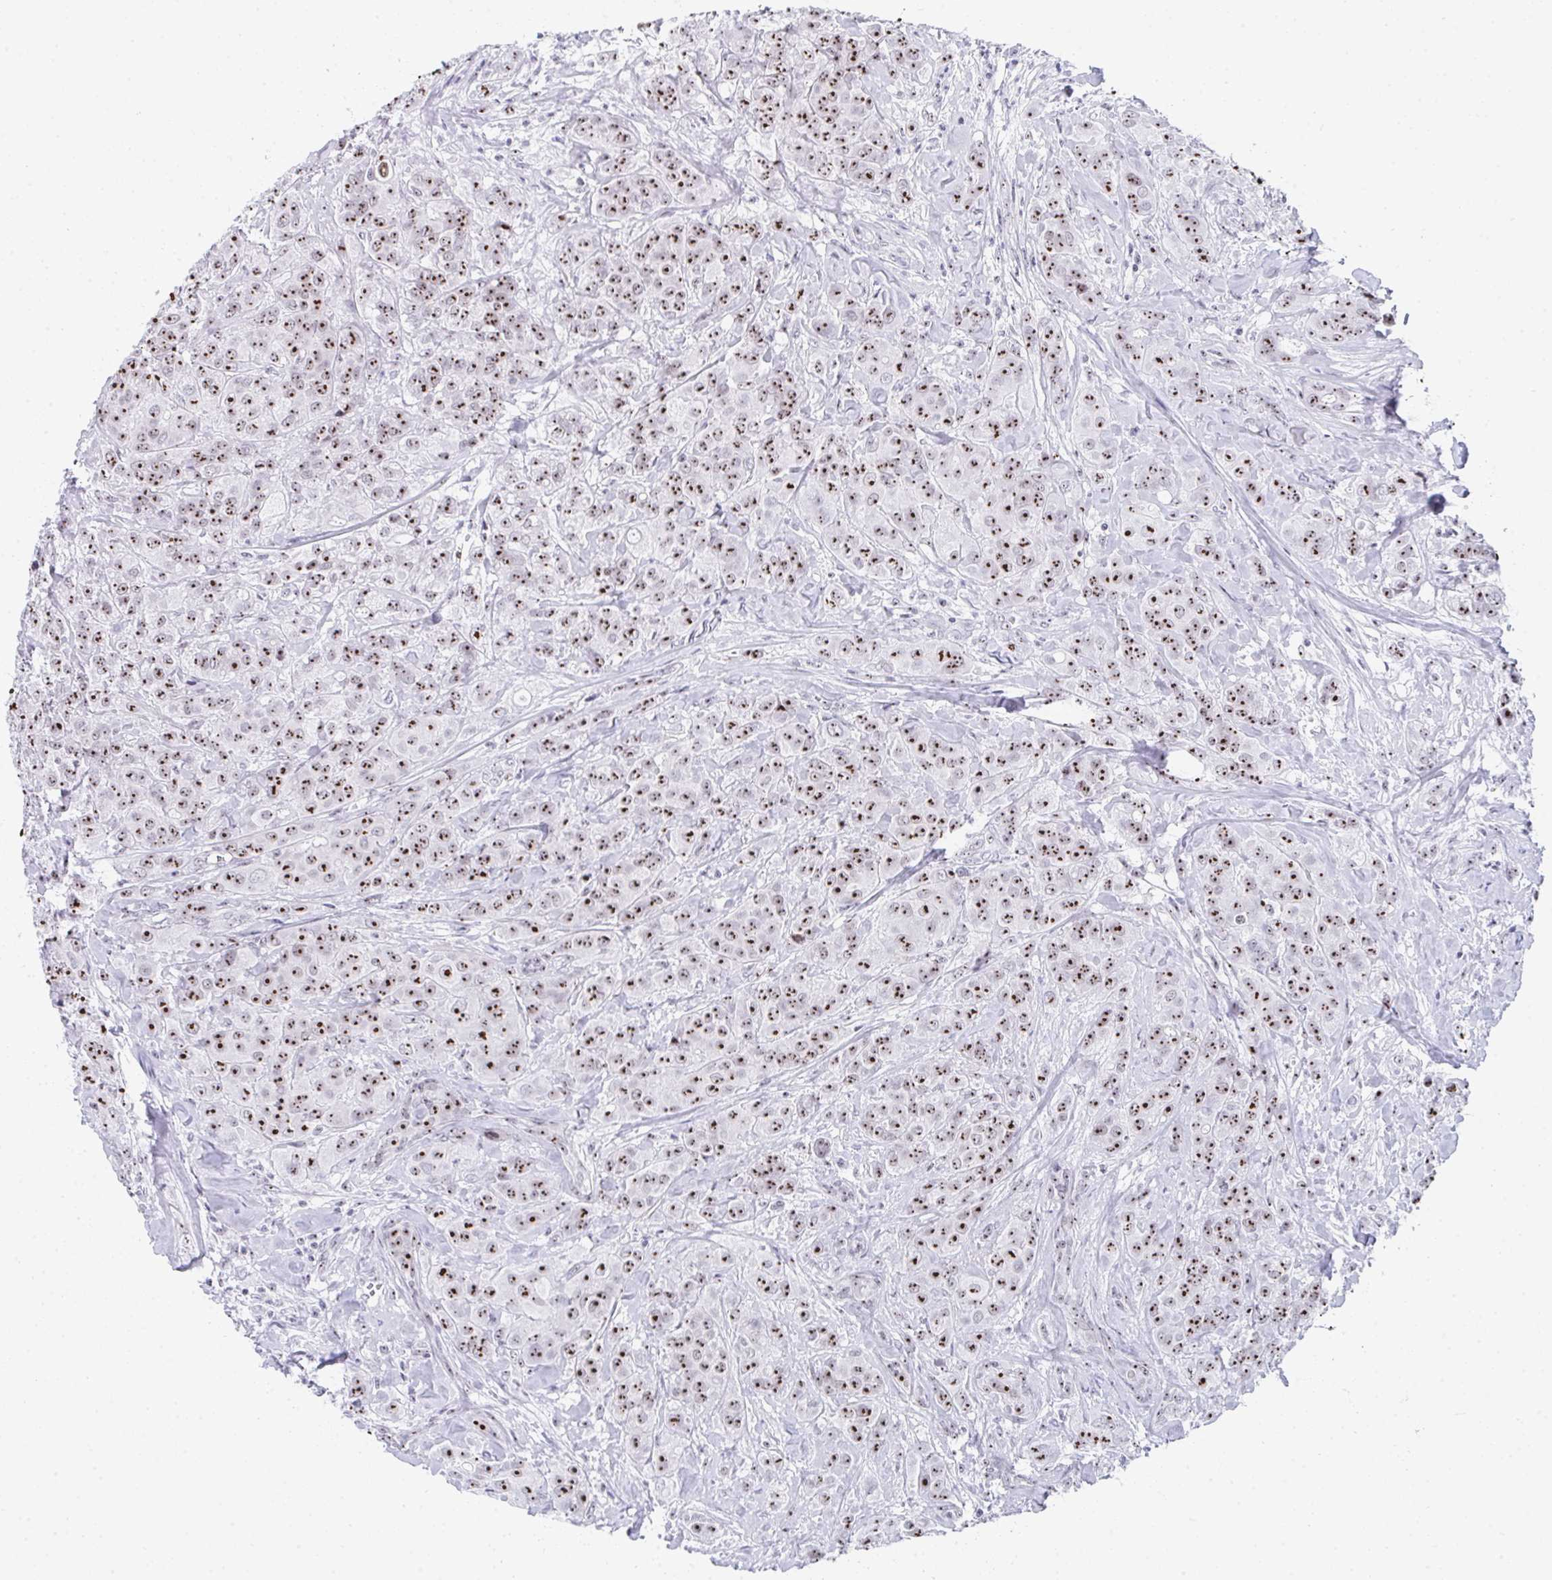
{"staining": {"intensity": "strong", "quantity": ">75%", "location": "nuclear"}, "tissue": "breast cancer", "cell_type": "Tumor cells", "image_type": "cancer", "snomed": [{"axis": "morphology", "description": "Normal tissue, NOS"}, {"axis": "morphology", "description": "Duct carcinoma"}, {"axis": "topography", "description": "Breast"}], "caption": "This photomicrograph reveals breast cancer stained with immunohistochemistry (IHC) to label a protein in brown. The nuclear of tumor cells show strong positivity for the protein. Nuclei are counter-stained blue.", "gene": "NOP10", "patient": {"sex": "female", "age": 43}}